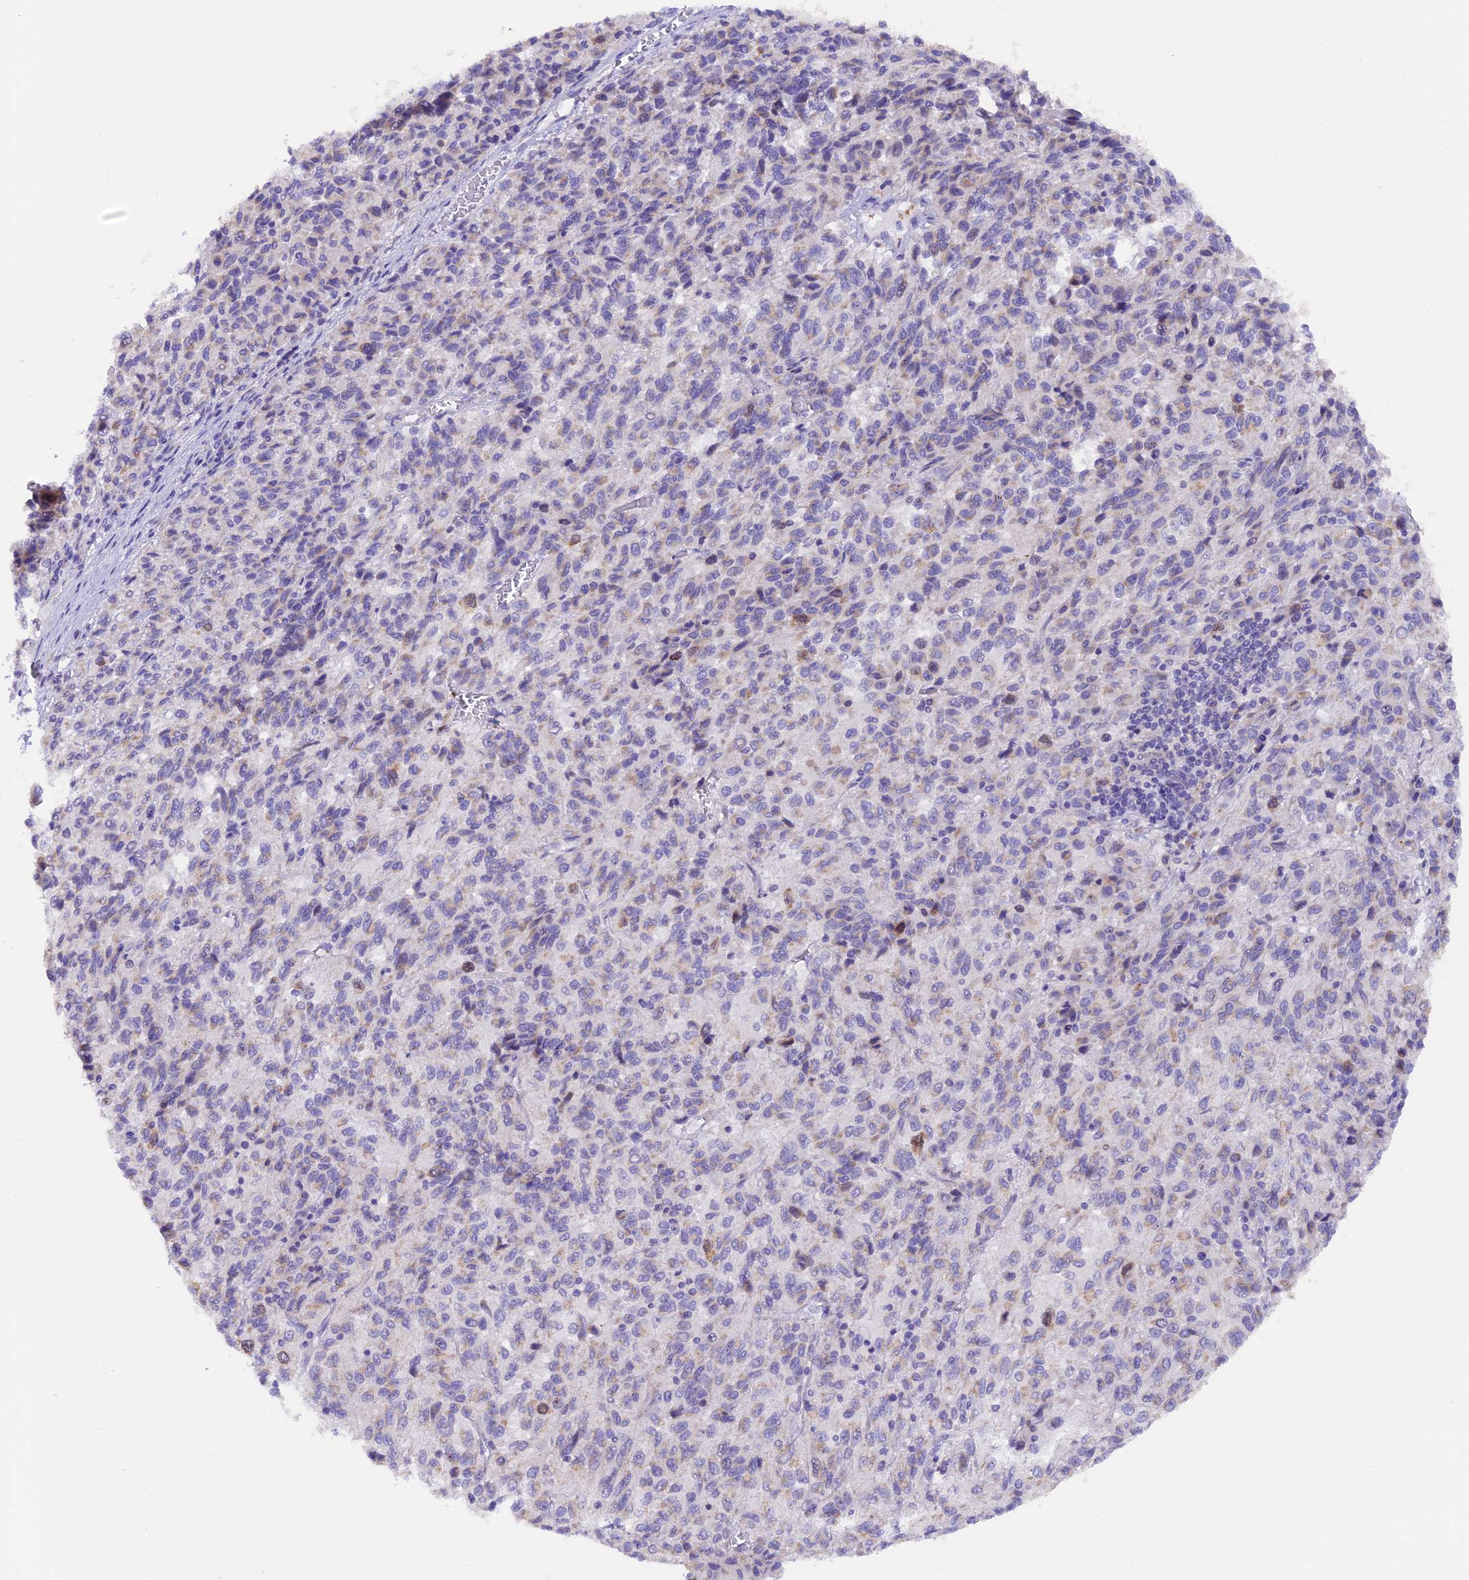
{"staining": {"intensity": "weak", "quantity": "<25%", "location": "cytoplasmic/membranous"}, "tissue": "melanoma", "cell_type": "Tumor cells", "image_type": "cancer", "snomed": [{"axis": "morphology", "description": "Malignant melanoma, Metastatic site"}, {"axis": "topography", "description": "Lung"}], "caption": "The image exhibits no staining of tumor cells in melanoma. Nuclei are stained in blue.", "gene": "PKIA", "patient": {"sex": "male", "age": 64}}